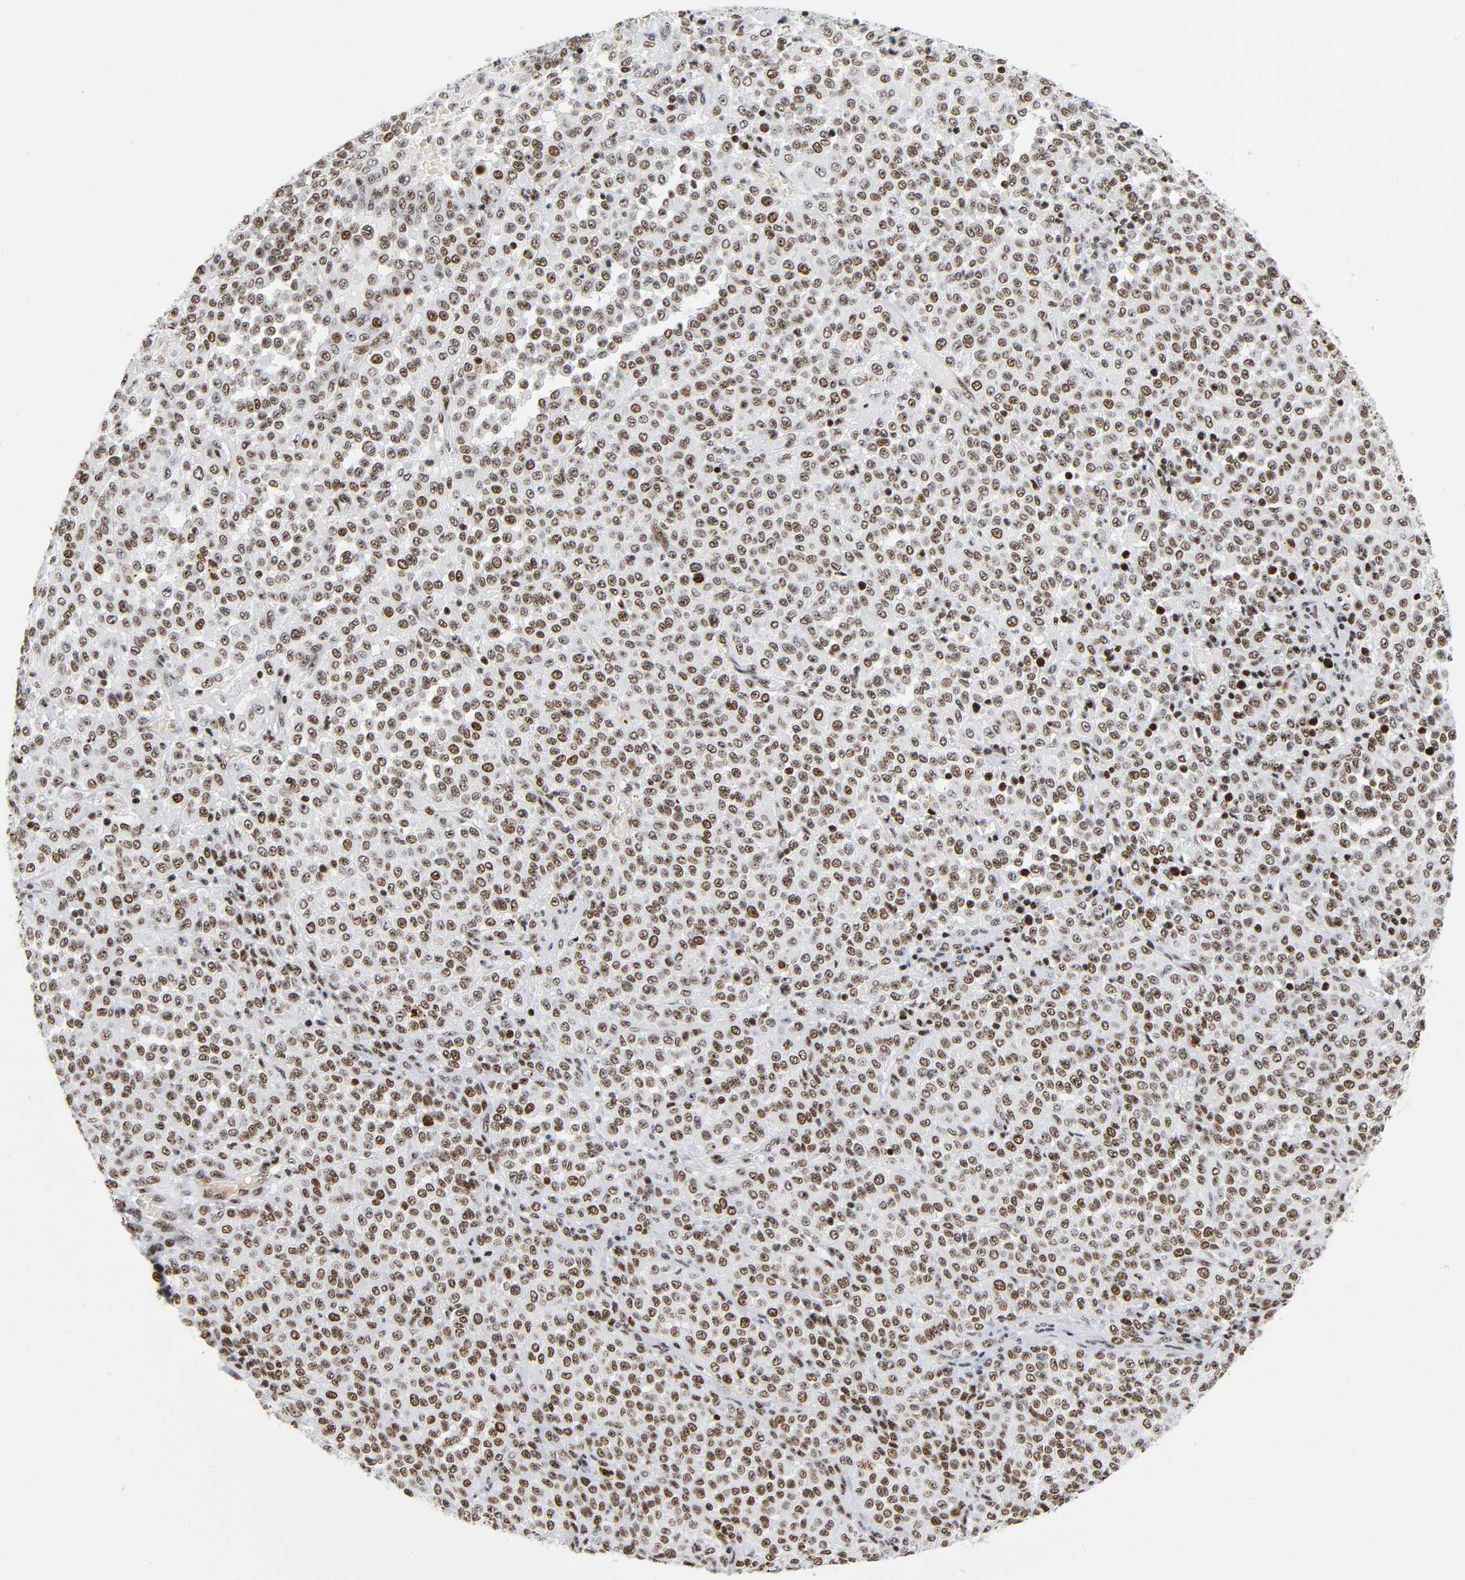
{"staining": {"intensity": "moderate", "quantity": ">75%", "location": "nuclear"}, "tissue": "melanoma", "cell_type": "Tumor cells", "image_type": "cancer", "snomed": [{"axis": "morphology", "description": "Malignant melanoma, Metastatic site"}, {"axis": "topography", "description": "Pancreas"}], "caption": "This photomicrograph reveals melanoma stained with immunohistochemistry (IHC) to label a protein in brown. The nuclear of tumor cells show moderate positivity for the protein. Nuclei are counter-stained blue.", "gene": "UBTF", "patient": {"sex": "female", "age": 30}}